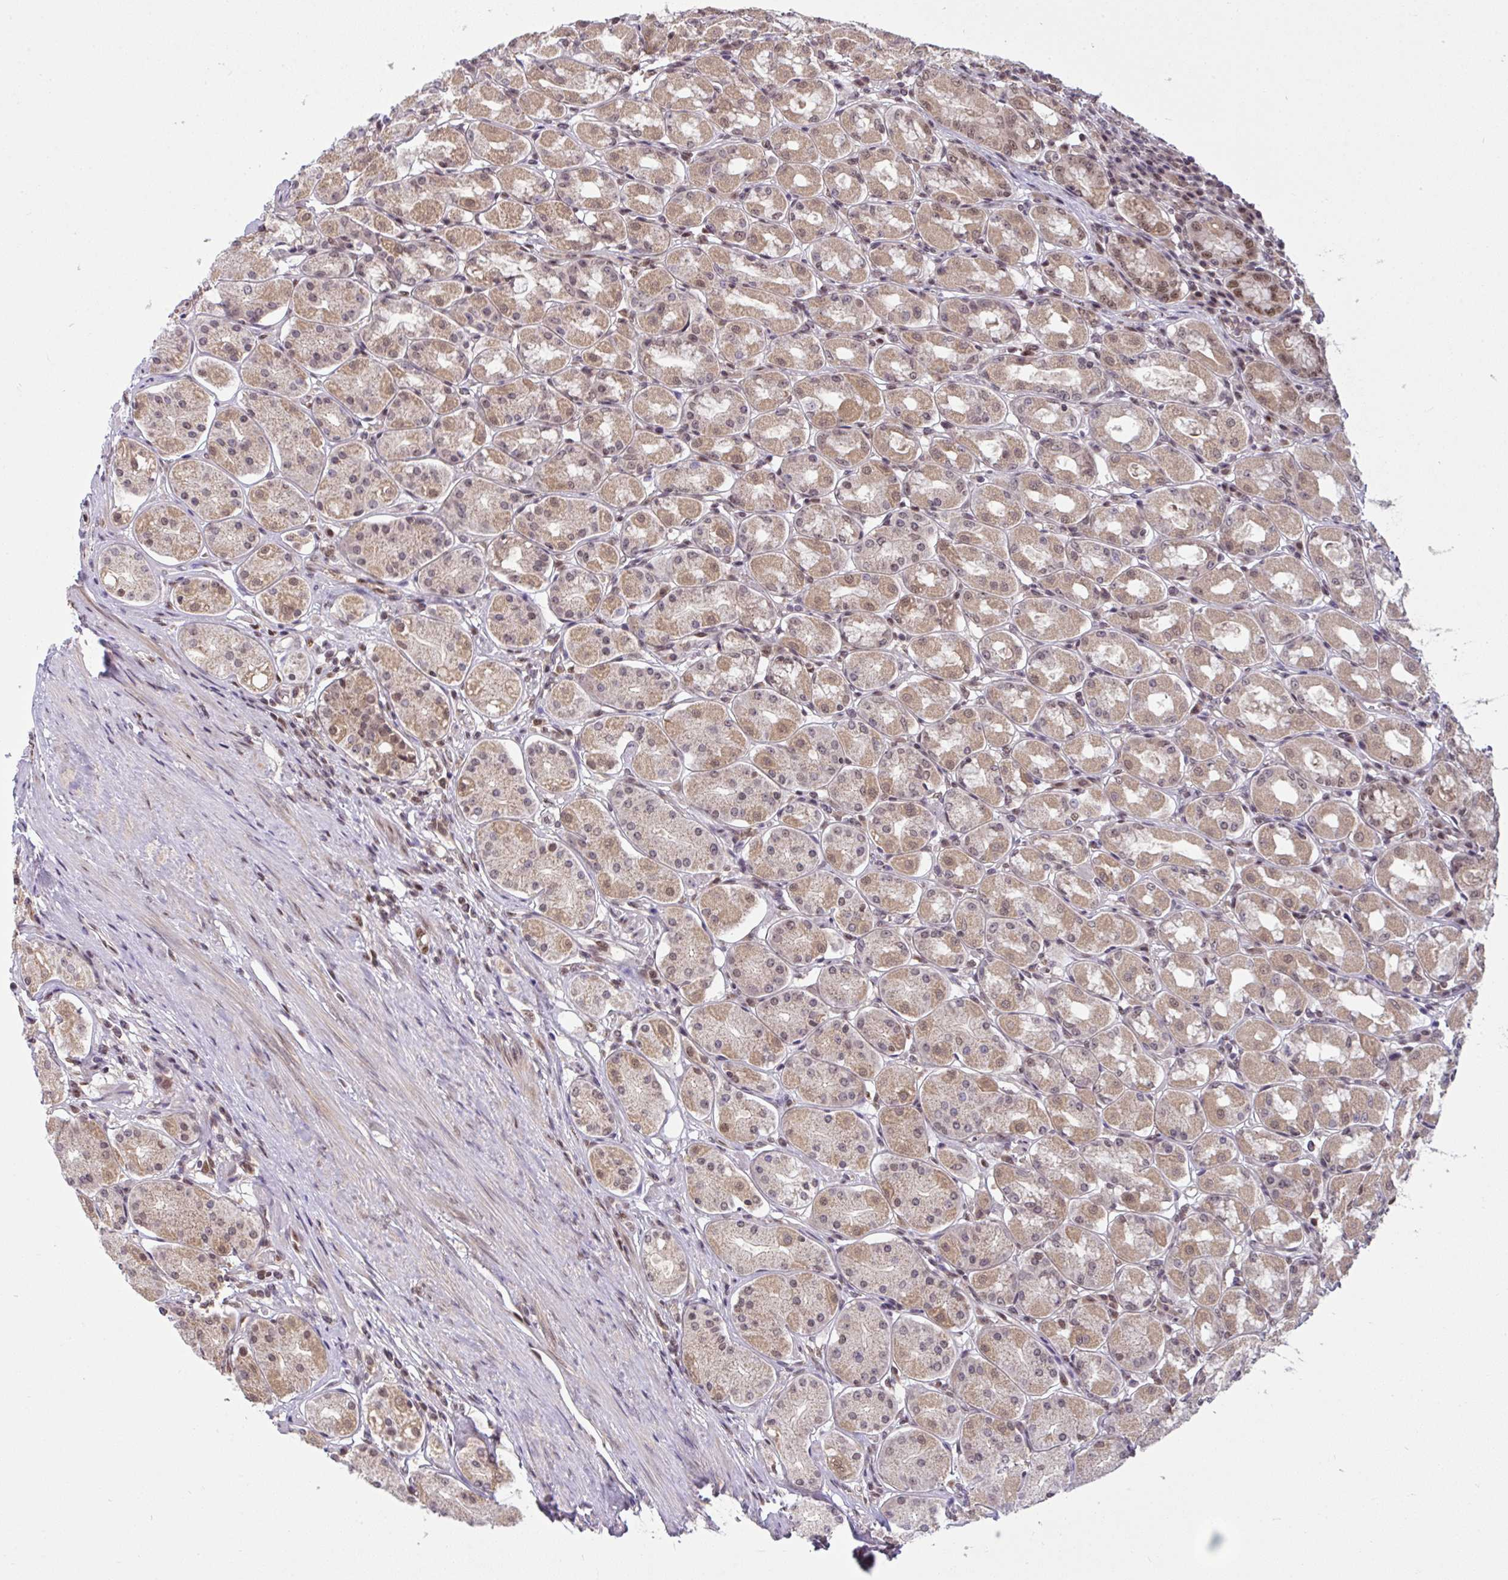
{"staining": {"intensity": "moderate", "quantity": ">75%", "location": "cytoplasmic/membranous,nuclear"}, "tissue": "stomach", "cell_type": "Glandular cells", "image_type": "normal", "snomed": [{"axis": "morphology", "description": "Normal tissue, NOS"}, {"axis": "topography", "description": "Stomach"}, {"axis": "topography", "description": "Stomach, lower"}], "caption": "Stomach stained with immunohistochemistry (IHC) displays moderate cytoplasmic/membranous,nuclear positivity in approximately >75% of glandular cells. Using DAB (3,3'-diaminobenzidine) (brown) and hematoxylin (blue) stains, captured at high magnification using brightfield microscopy.", "gene": "KLF2", "patient": {"sex": "female", "age": 56}}